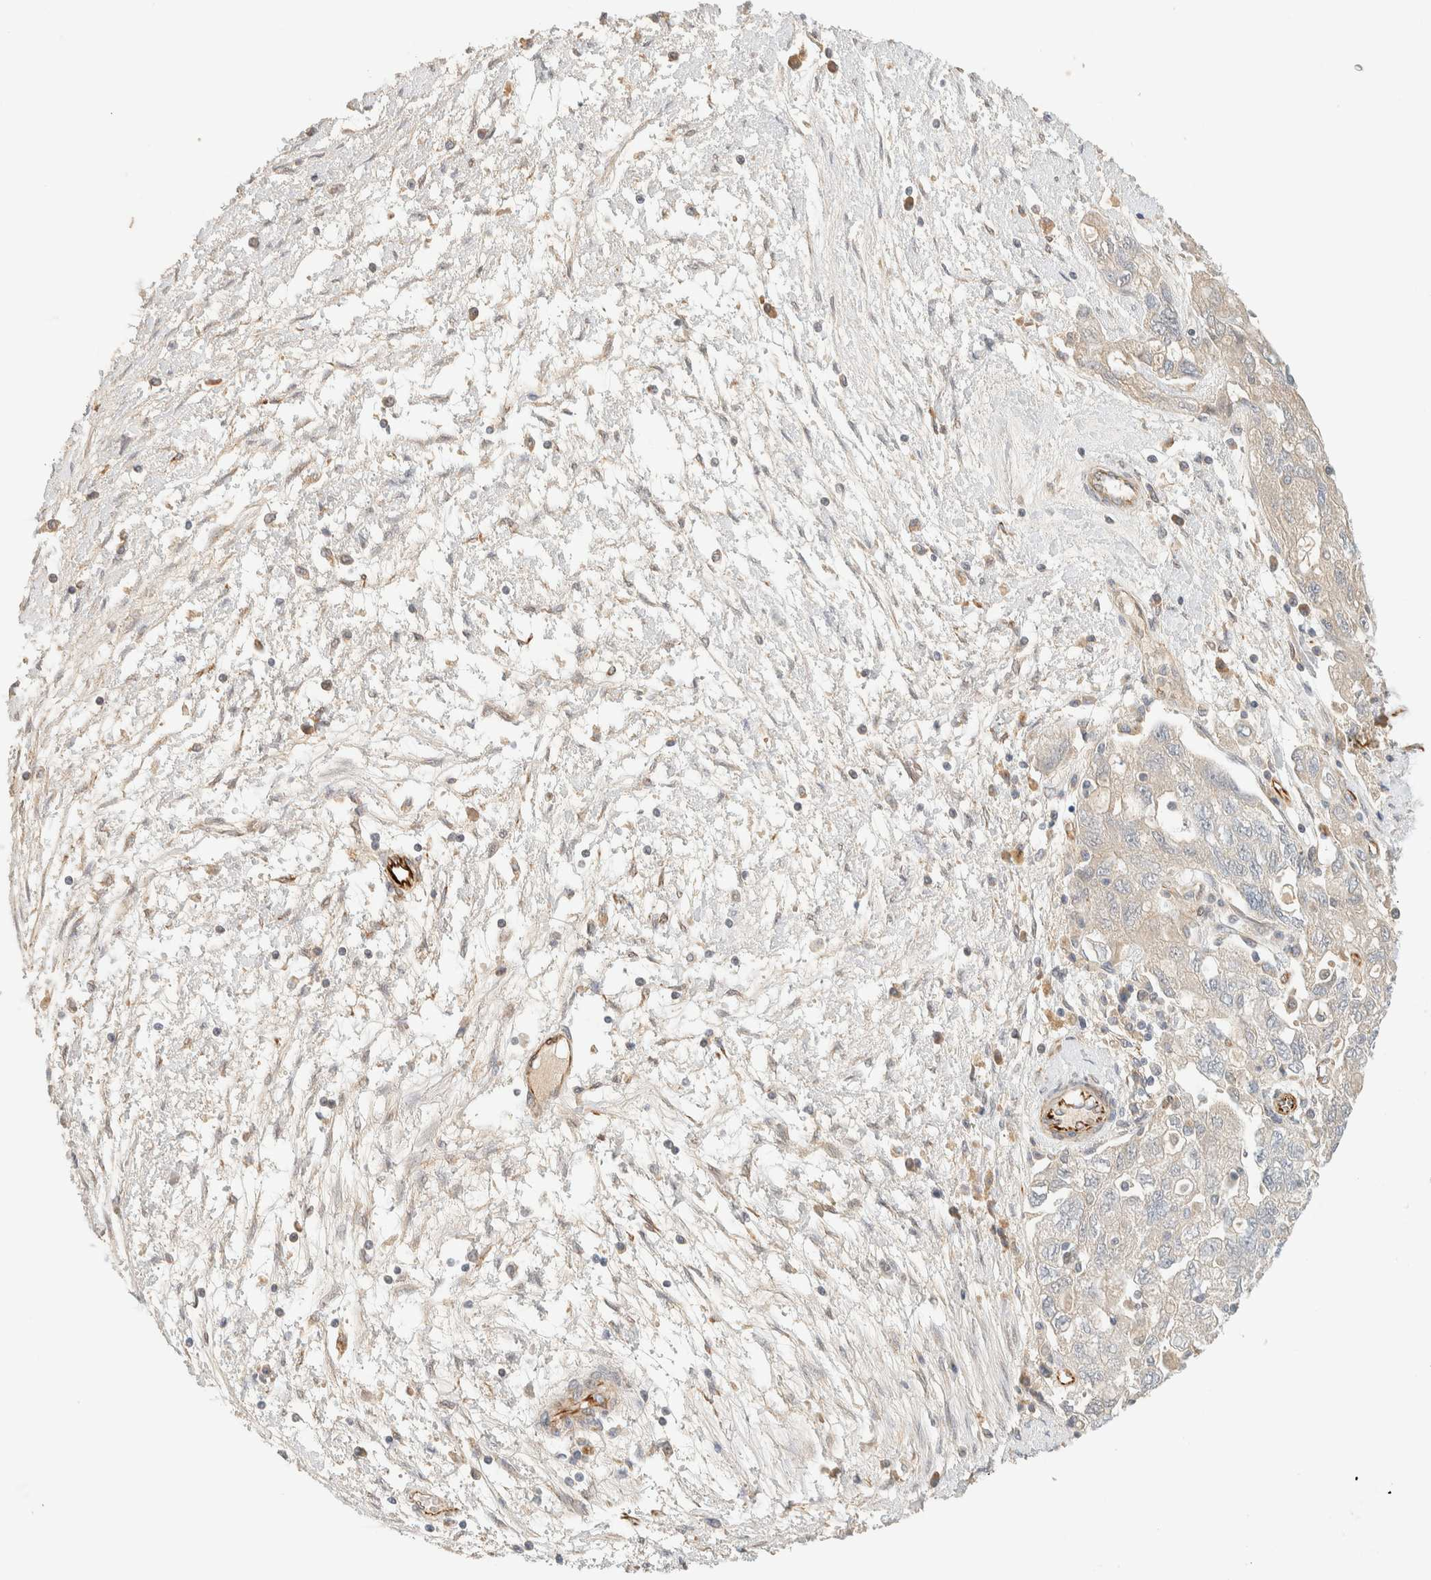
{"staining": {"intensity": "negative", "quantity": "none", "location": "none"}, "tissue": "ovarian cancer", "cell_type": "Tumor cells", "image_type": "cancer", "snomed": [{"axis": "morphology", "description": "Carcinoma, NOS"}, {"axis": "morphology", "description": "Cystadenocarcinoma, serous, NOS"}, {"axis": "topography", "description": "Ovary"}], "caption": "DAB (3,3'-diaminobenzidine) immunohistochemical staining of ovarian carcinoma displays no significant staining in tumor cells. (Brightfield microscopy of DAB (3,3'-diaminobenzidine) immunohistochemistry (IHC) at high magnification).", "gene": "FAT1", "patient": {"sex": "female", "age": 69}}